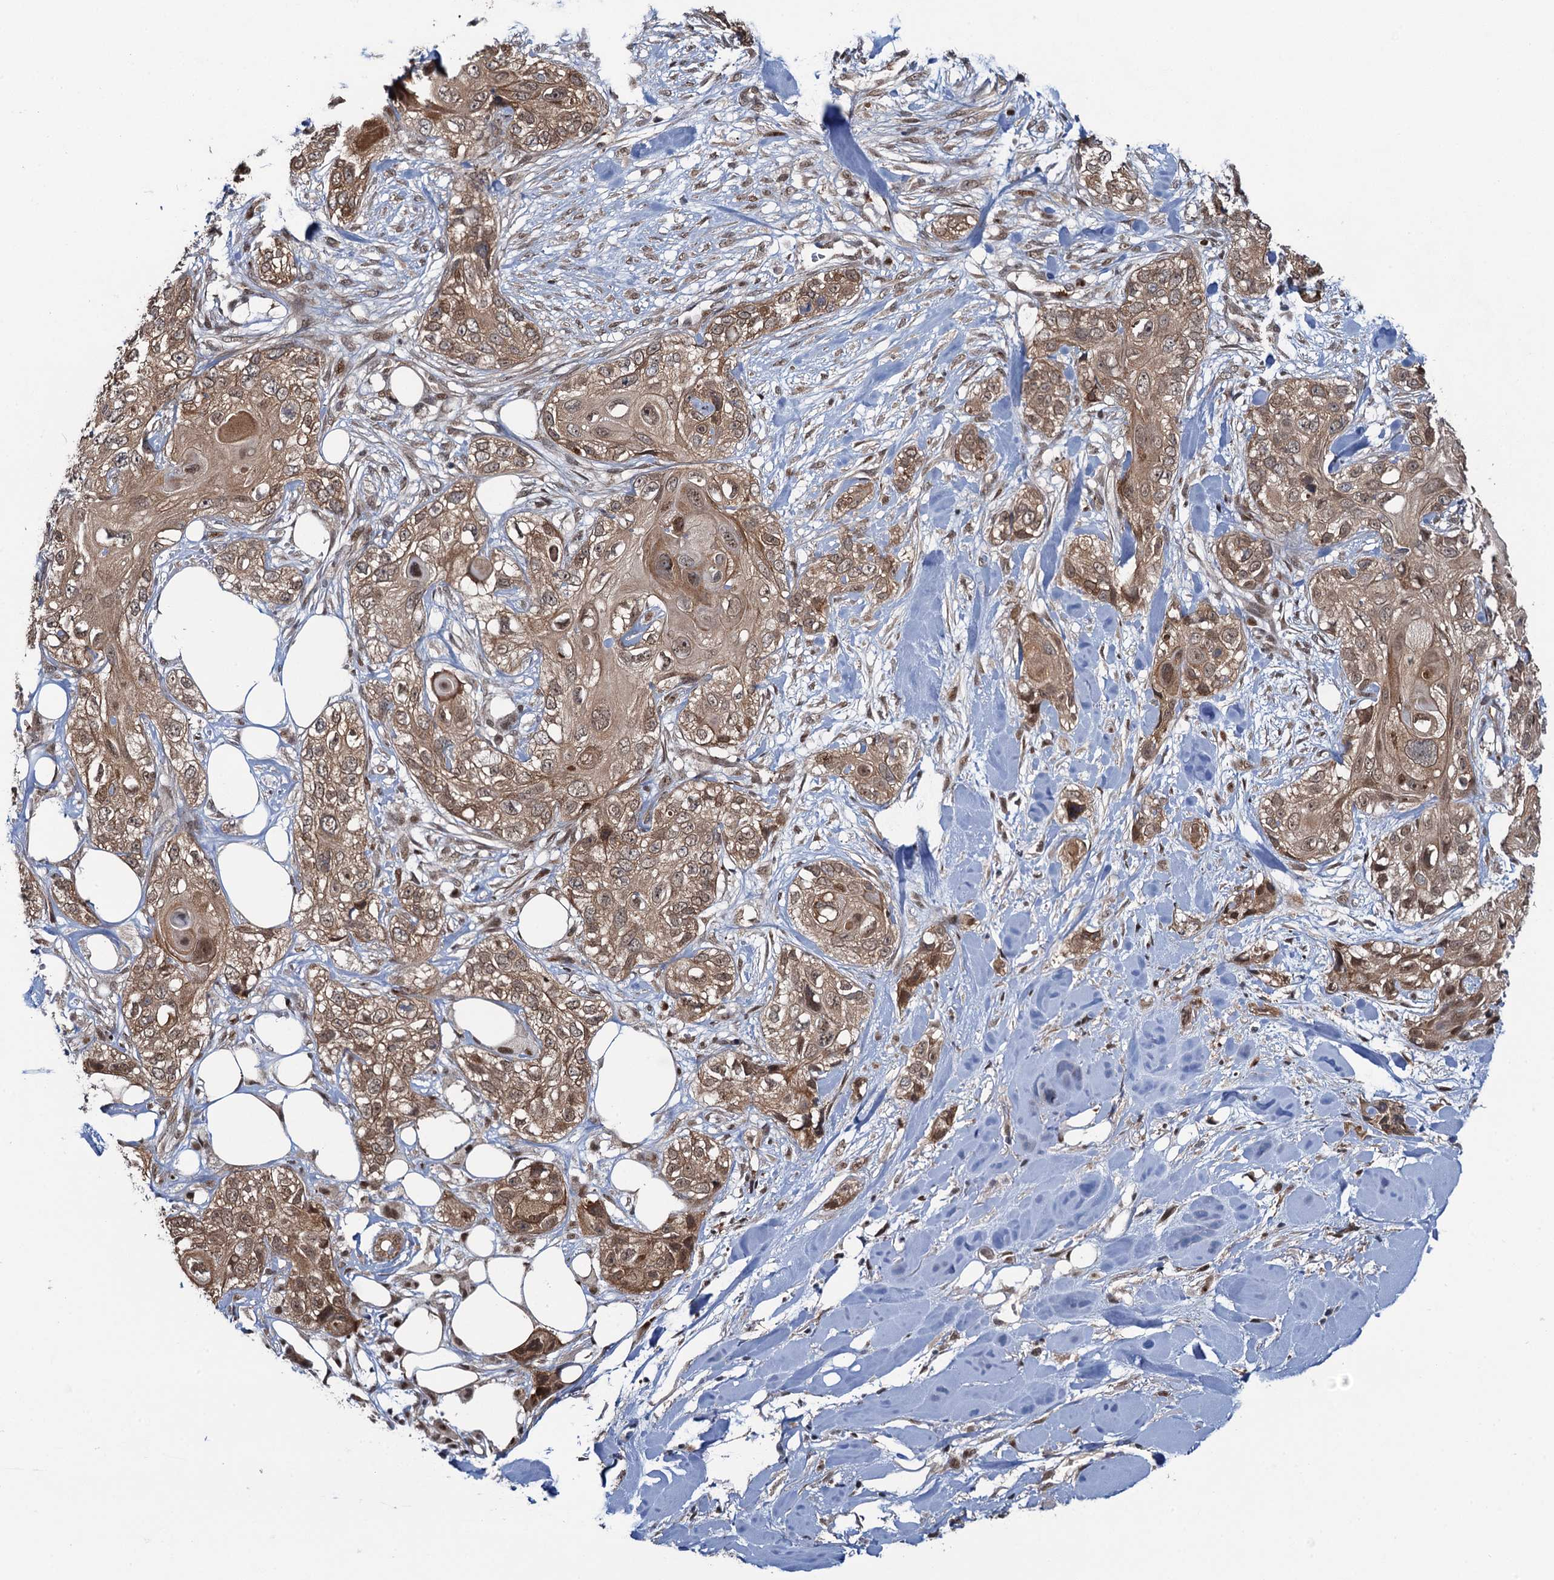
{"staining": {"intensity": "moderate", "quantity": ">75%", "location": "cytoplasmic/membranous,nuclear"}, "tissue": "skin cancer", "cell_type": "Tumor cells", "image_type": "cancer", "snomed": [{"axis": "morphology", "description": "Normal tissue, NOS"}, {"axis": "morphology", "description": "Squamous cell carcinoma, NOS"}, {"axis": "topography", "description": "Skin"}], "caption": "A medium amount of moderate cytoplasmic/membranous and nuclear expression is identified in about >75% of tumor cells in skin squamous cell carcinoma tissue.", "gene": "EVX2", "patient": {"sex": "male", "age": 72}}